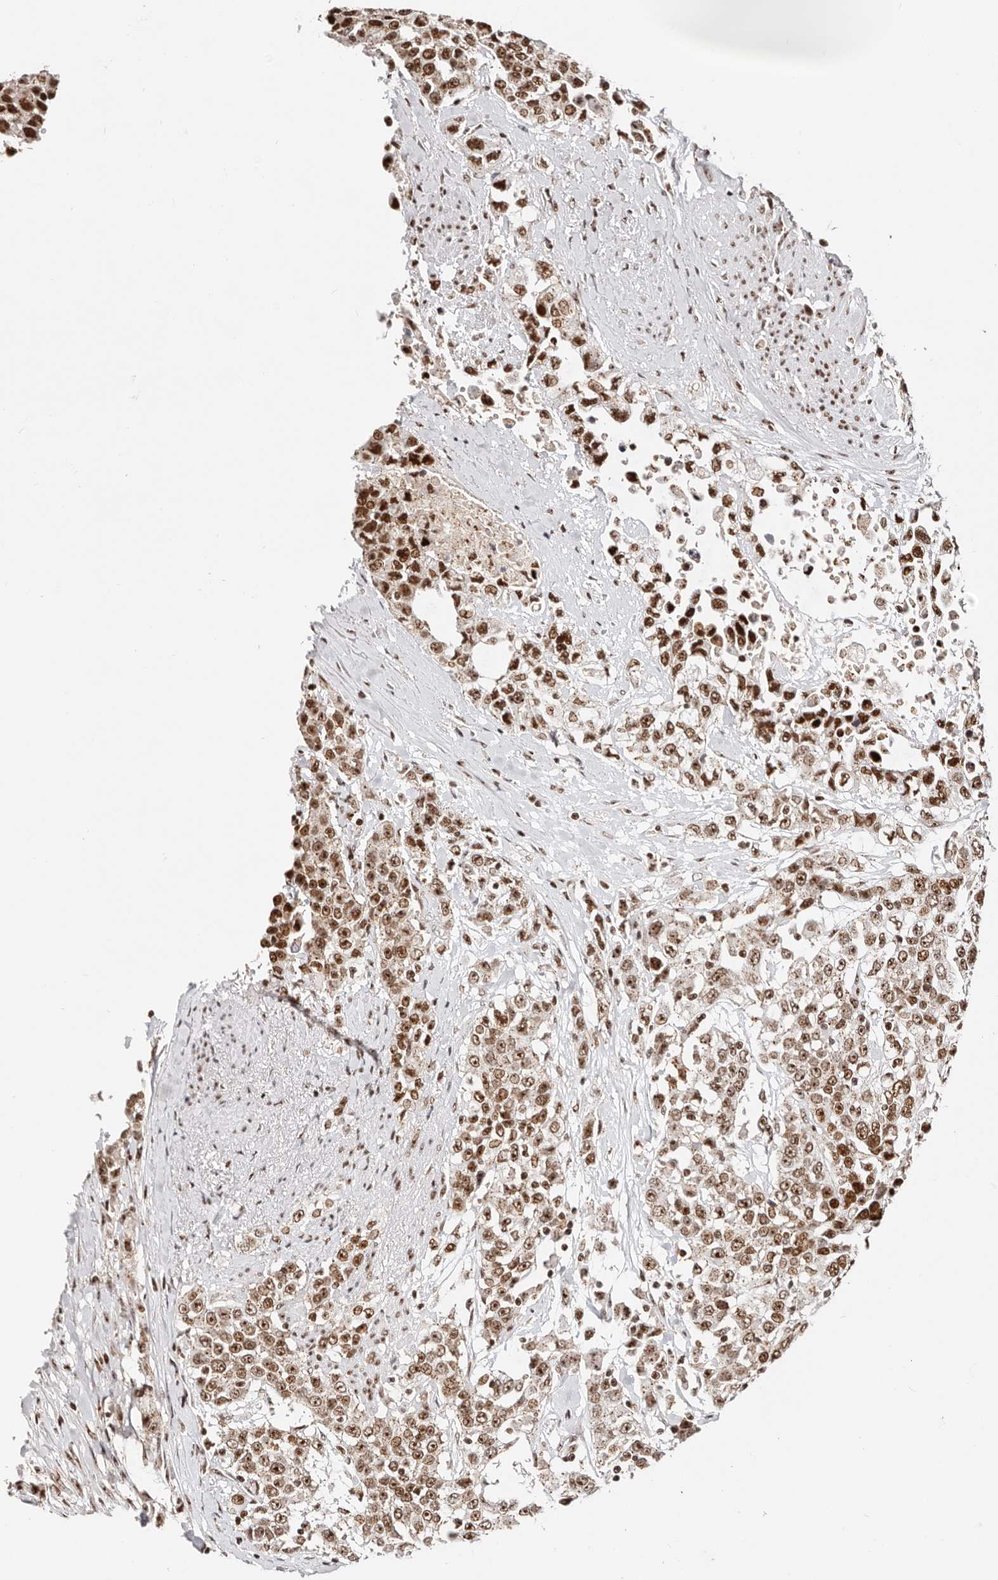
{"staining": {"intensity": "strong", "quantity": ">75%", "location": "nuclear"}, "tissue": "urothelial cancer", "cell_type": "Tumor cells", "image_type": "cancer", "snomed": [{"axis": "morphology", "description": "Urothelial carcinoma, High grade"}, {"axis": "topography", "description": "Urinary bladder"}], "caption": "This photomicrograph shows IHC staining of urothelial carcinoma (high-grade), with high strong nuclear staining in about >75% of tumor cells.", "gene": "IQGAP3", "patient": {"sex": "female", "age": 80}}